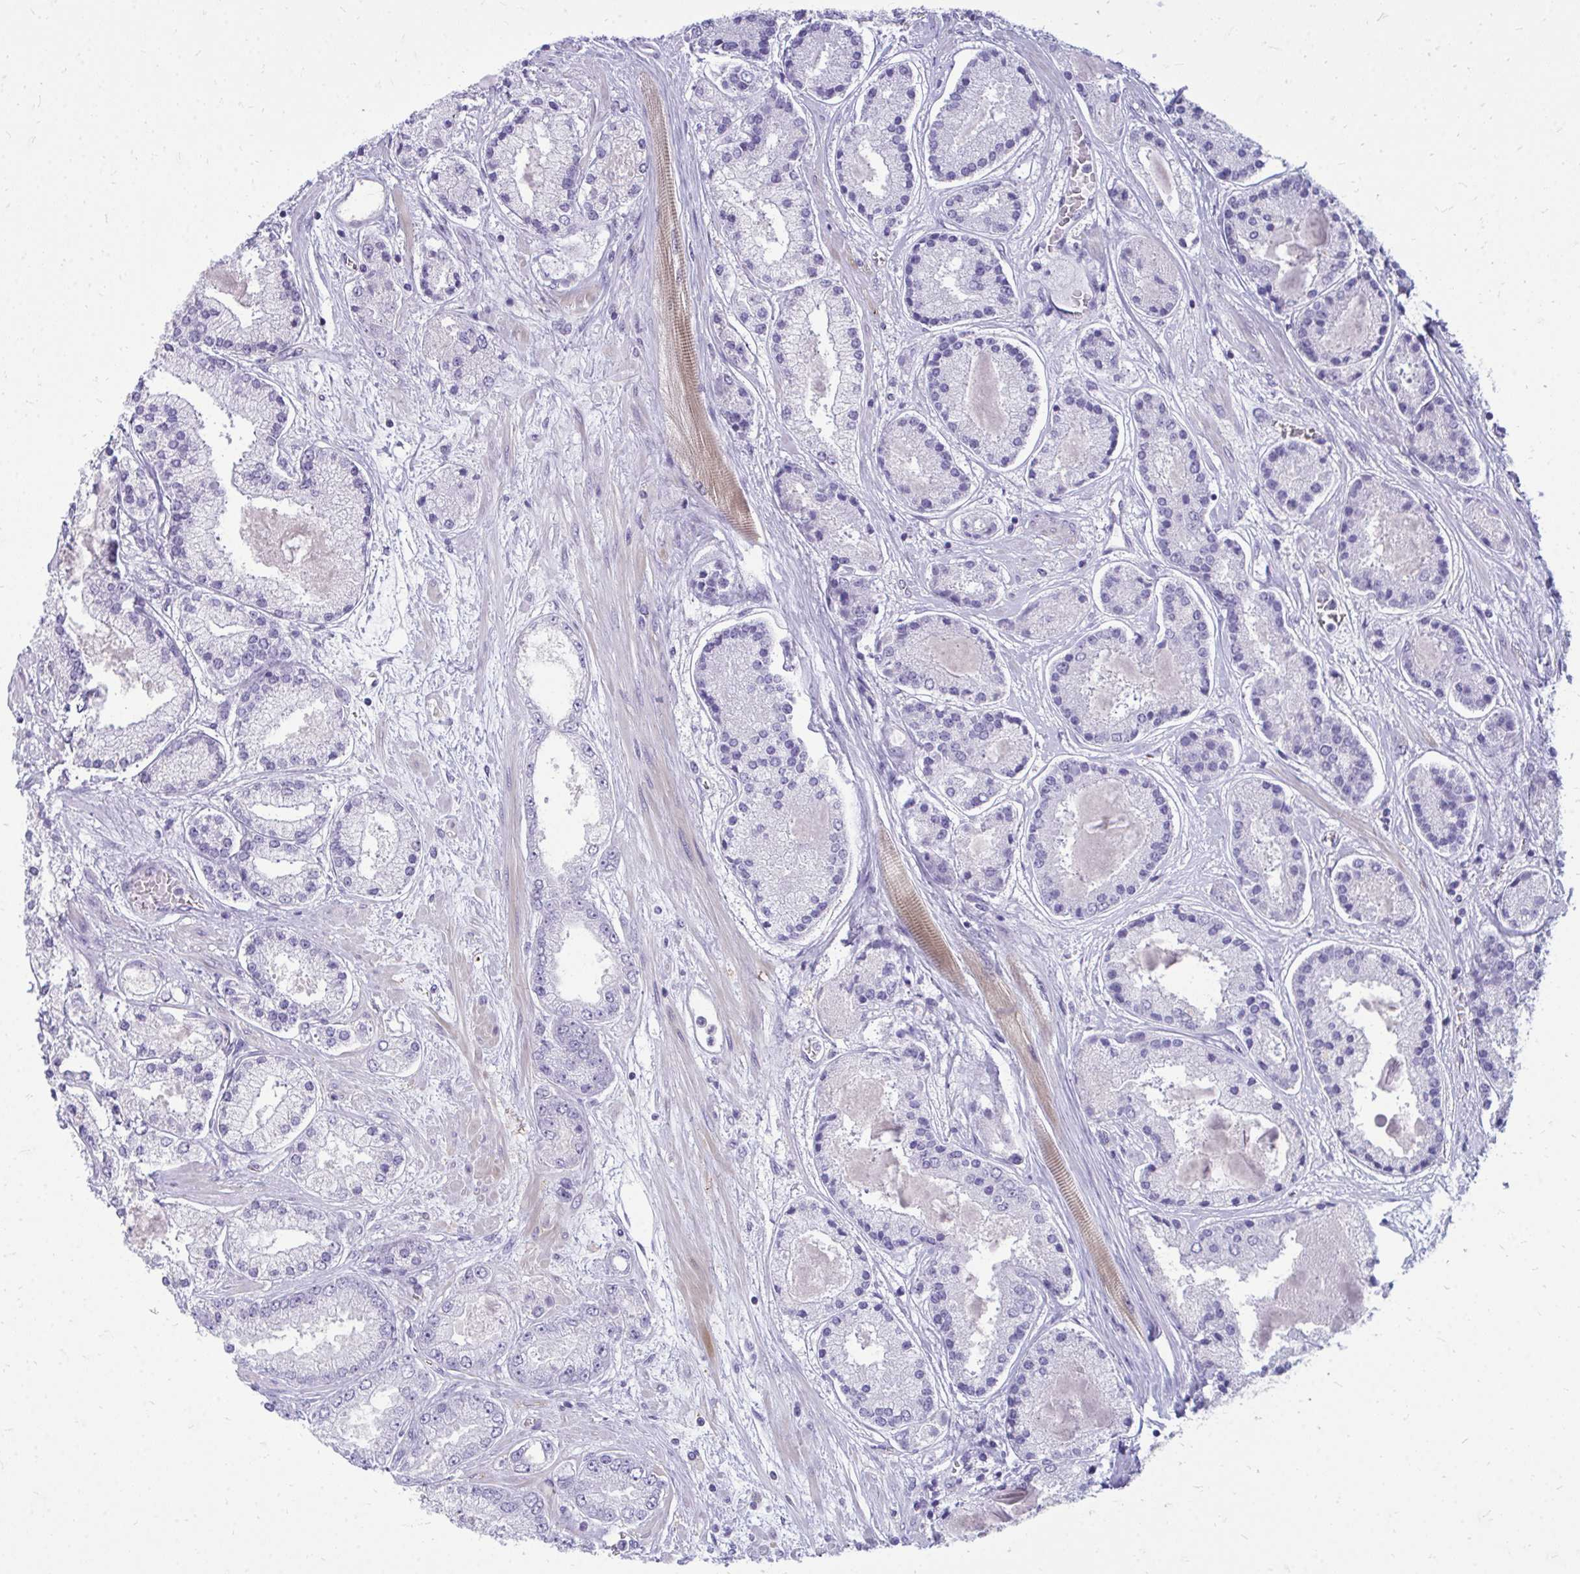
{"staining": {"intensity": "negative", "quantity": "none", "location": "none"}, "tissue": "prostate cancer", "cell_type": "Tumor cells", "image_type": "cancer", "snomed": [{"axis": "morphology", "description": "Adenocarcinoma, High grade"}, {"axis": "topography", "description": "Prostate"}], "caption": "This histopathology image is of prostate cancer (adenocarcinoma (high-grade)) stained with immunohistochemistry (IHC) to label a protein in brown with the nuclei are counter-stained blue. There is no staining in tumor cells.", "gene": "FABP3", "patient": {"sex": "male", "age": 67}}